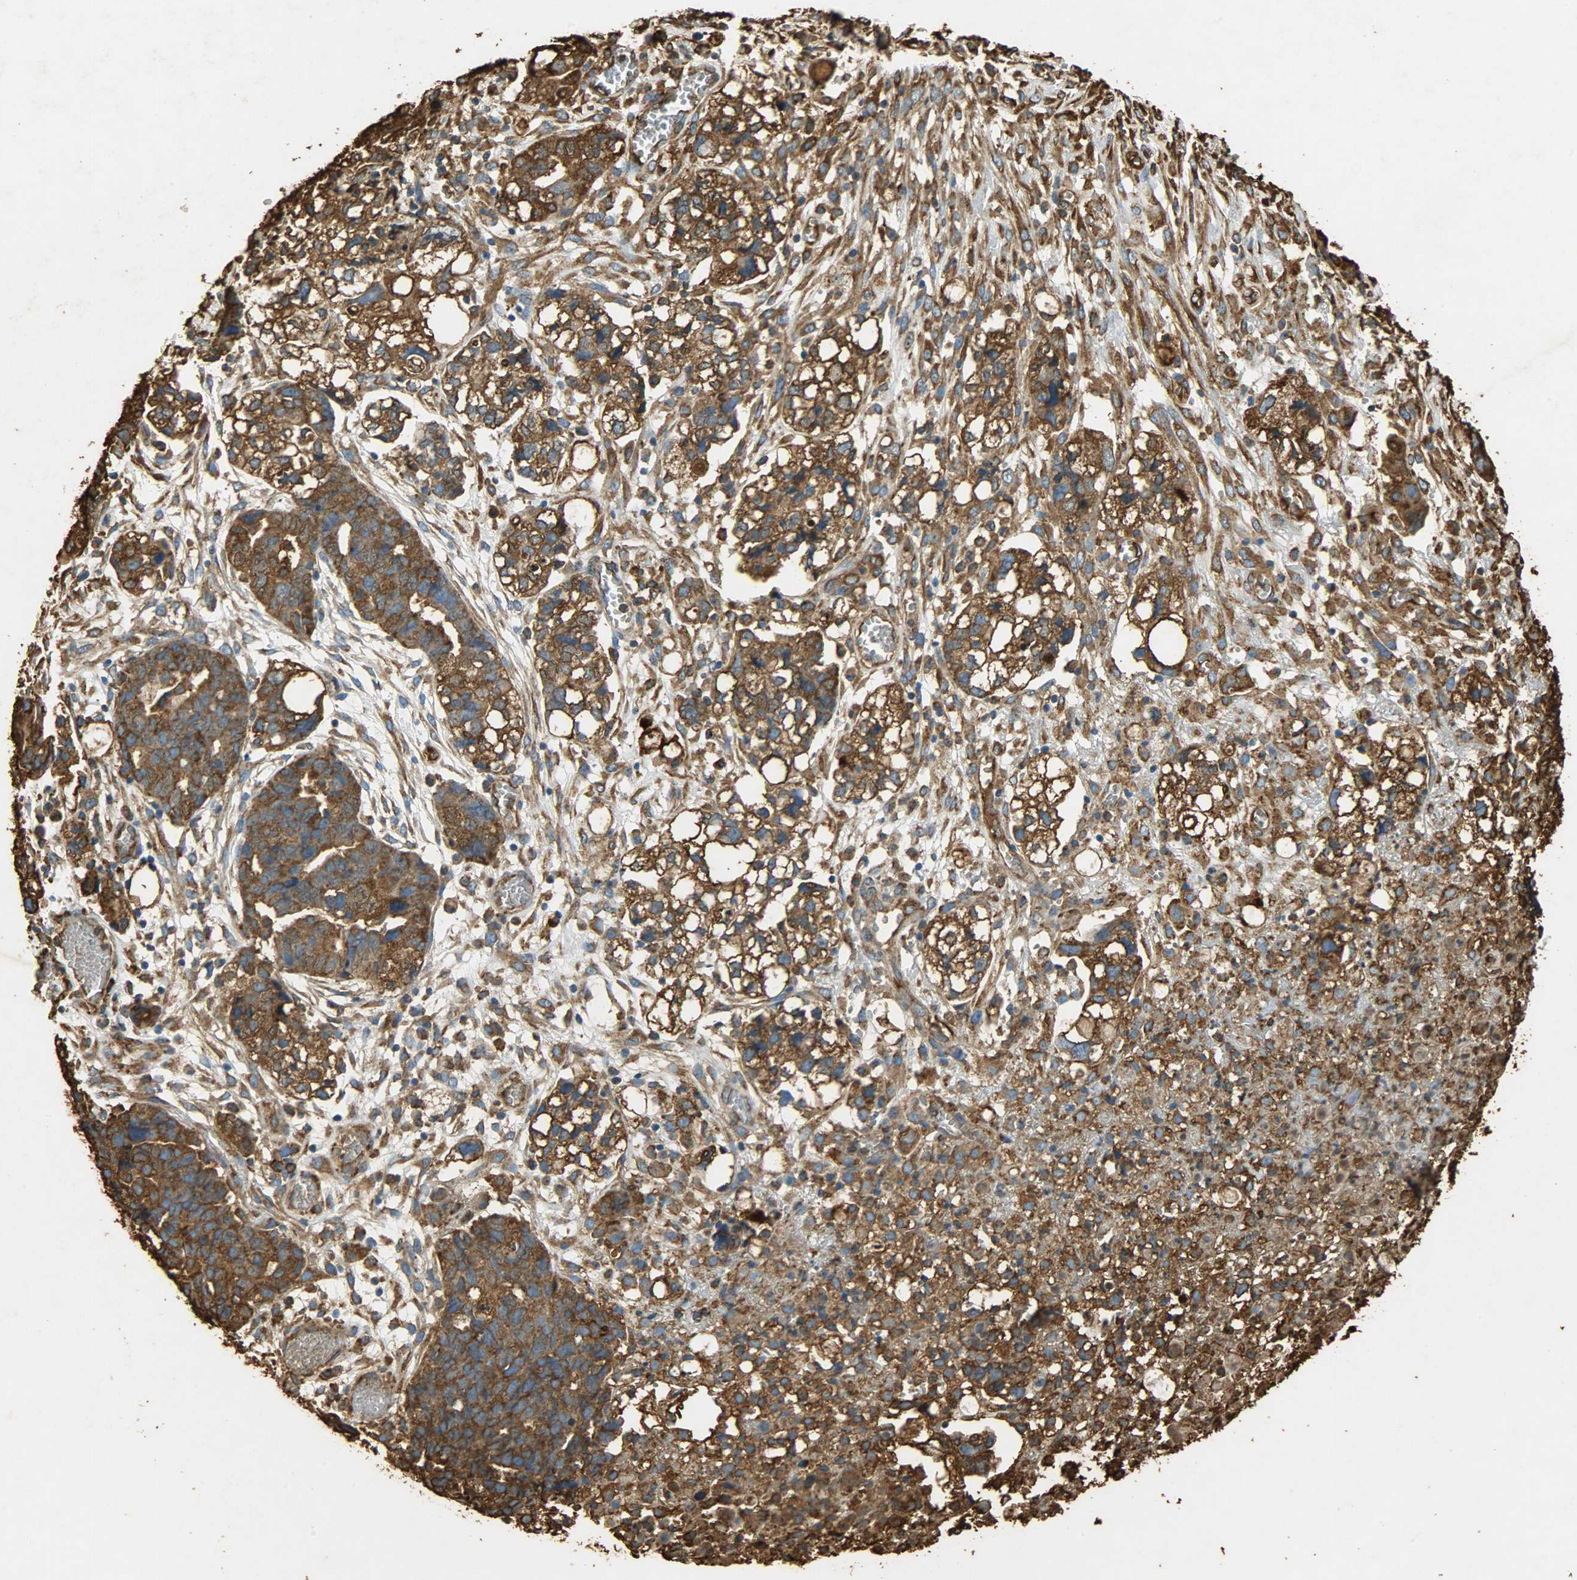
{"staining": {"intensity": "strong", "quantity": ">75%", "location": "cytoplasmic/membranous"}, "tissue": "ovarian cancer", "cell_type": "Tumor cells", "image_type": "cancer", "snomed": [{"axis": "morphology", "description": "Normal tissue, NOS"}, {"axis": "morphology", "description": "Cystadenocarcinoma, serous, NOS"}, {"axis": "topography", "description": "Fallopian tube"}, {"axis": "topography", "description": "Ovary"}], "caption": "Protein analysis of ovarian cancer (serous cystadenocarcinoma) tissue shows strong cytoplasmic/membranous staining in approximately >75% of tumor cells.", "gene": "HSP90B1", "patient": {"sex": "female", "age": 56}}